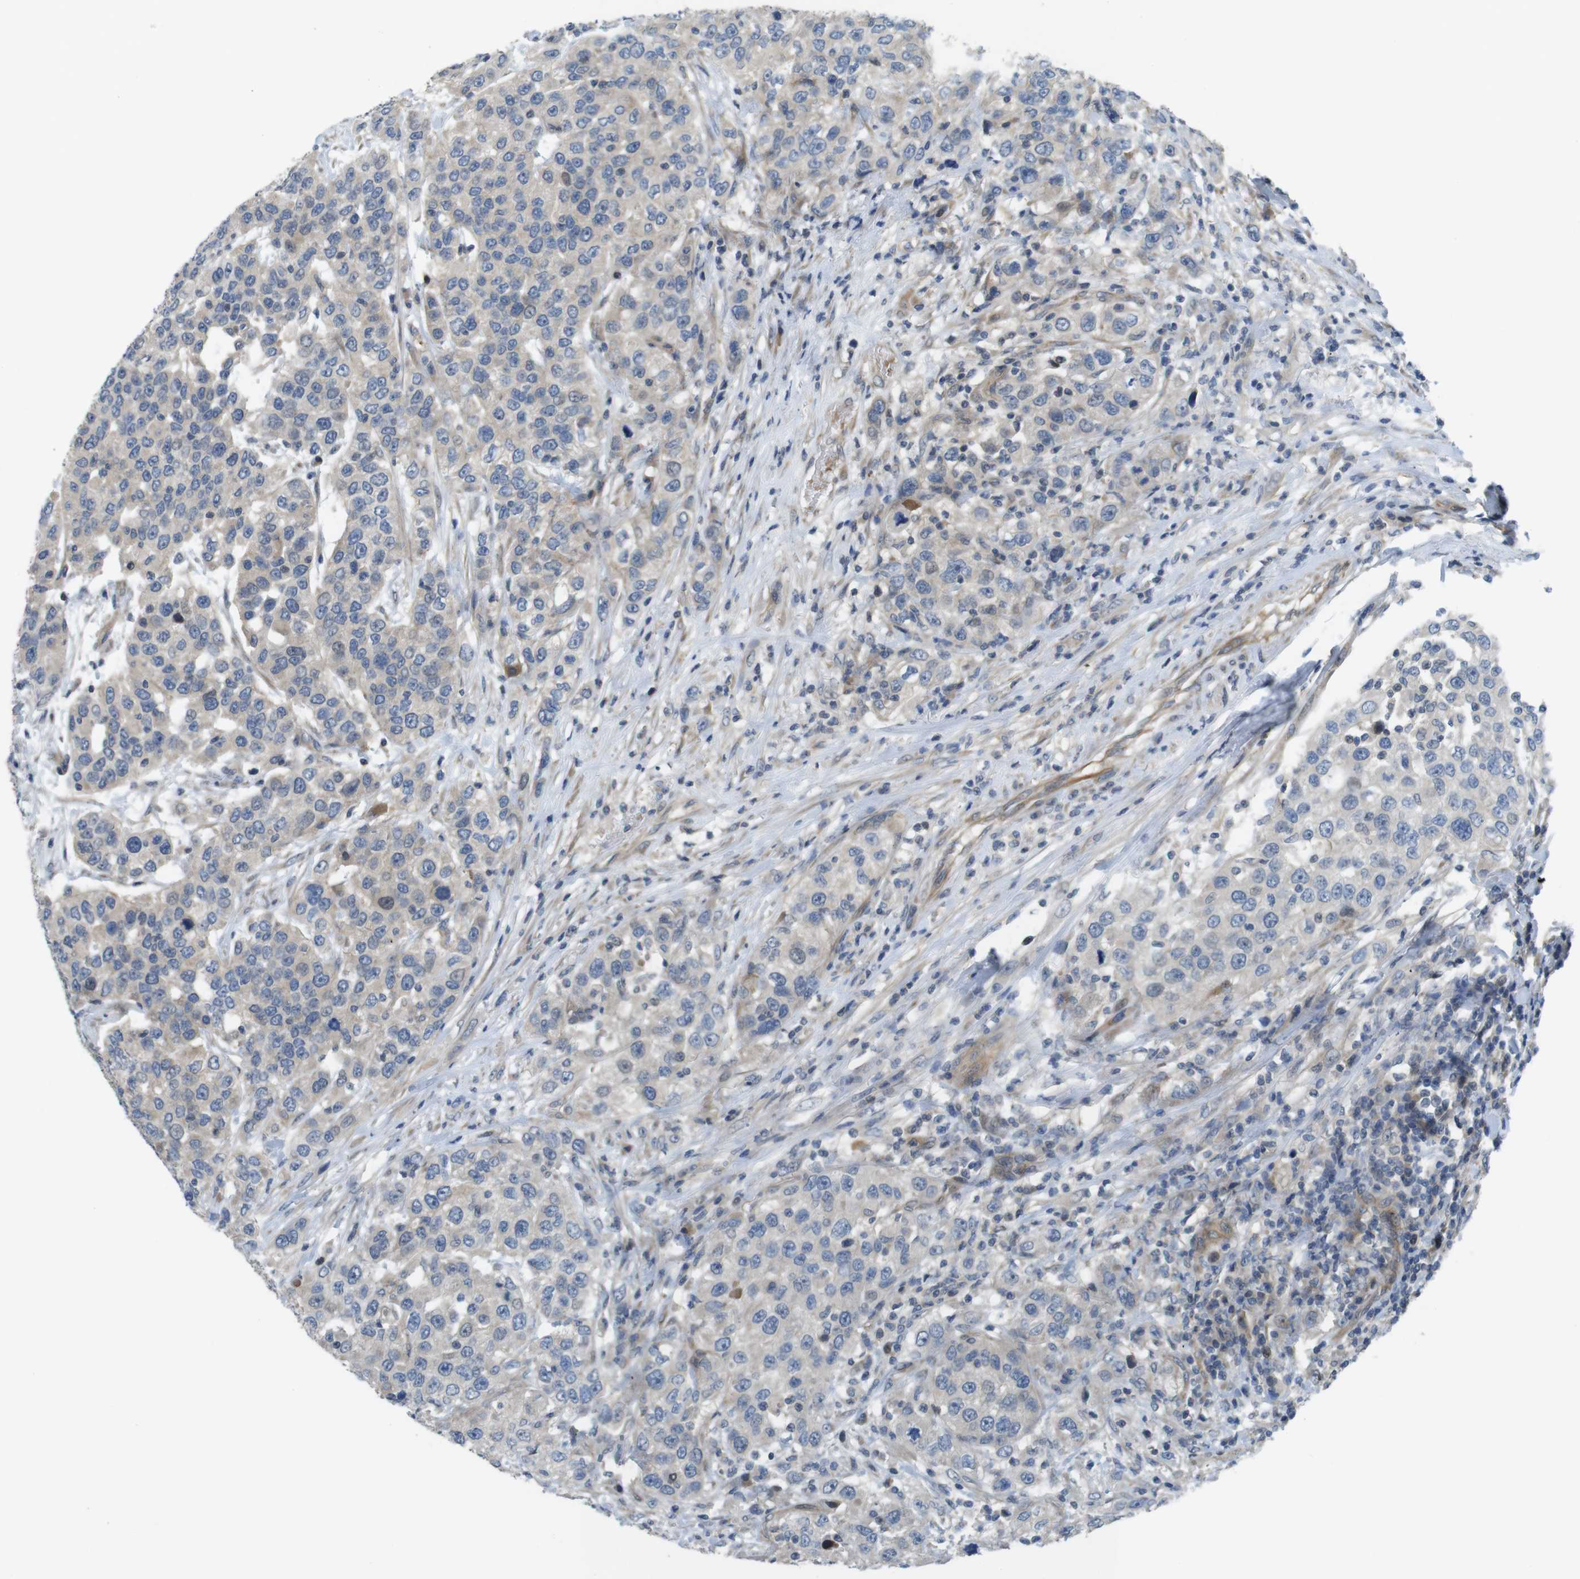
{"staining": {"intensity": "negative", "quantity": "none", "location": "none"}, "tissue": "urothelial cancer", "cell_type": "Tumor cells", "image_type": "cancer", "snomed": [{"axis": "morphology", "description": "Urothelial carcinoma, High grade"}, {"axis": "topography", "description": "Urinary bladder"}], "caption": "Immunohistochemical staining of human urothelial carcinoma (high-grade) shows no significant staining in tumor cells.", "gene": "ABHD15", "patient": {"sex": "female", "age": 80}}